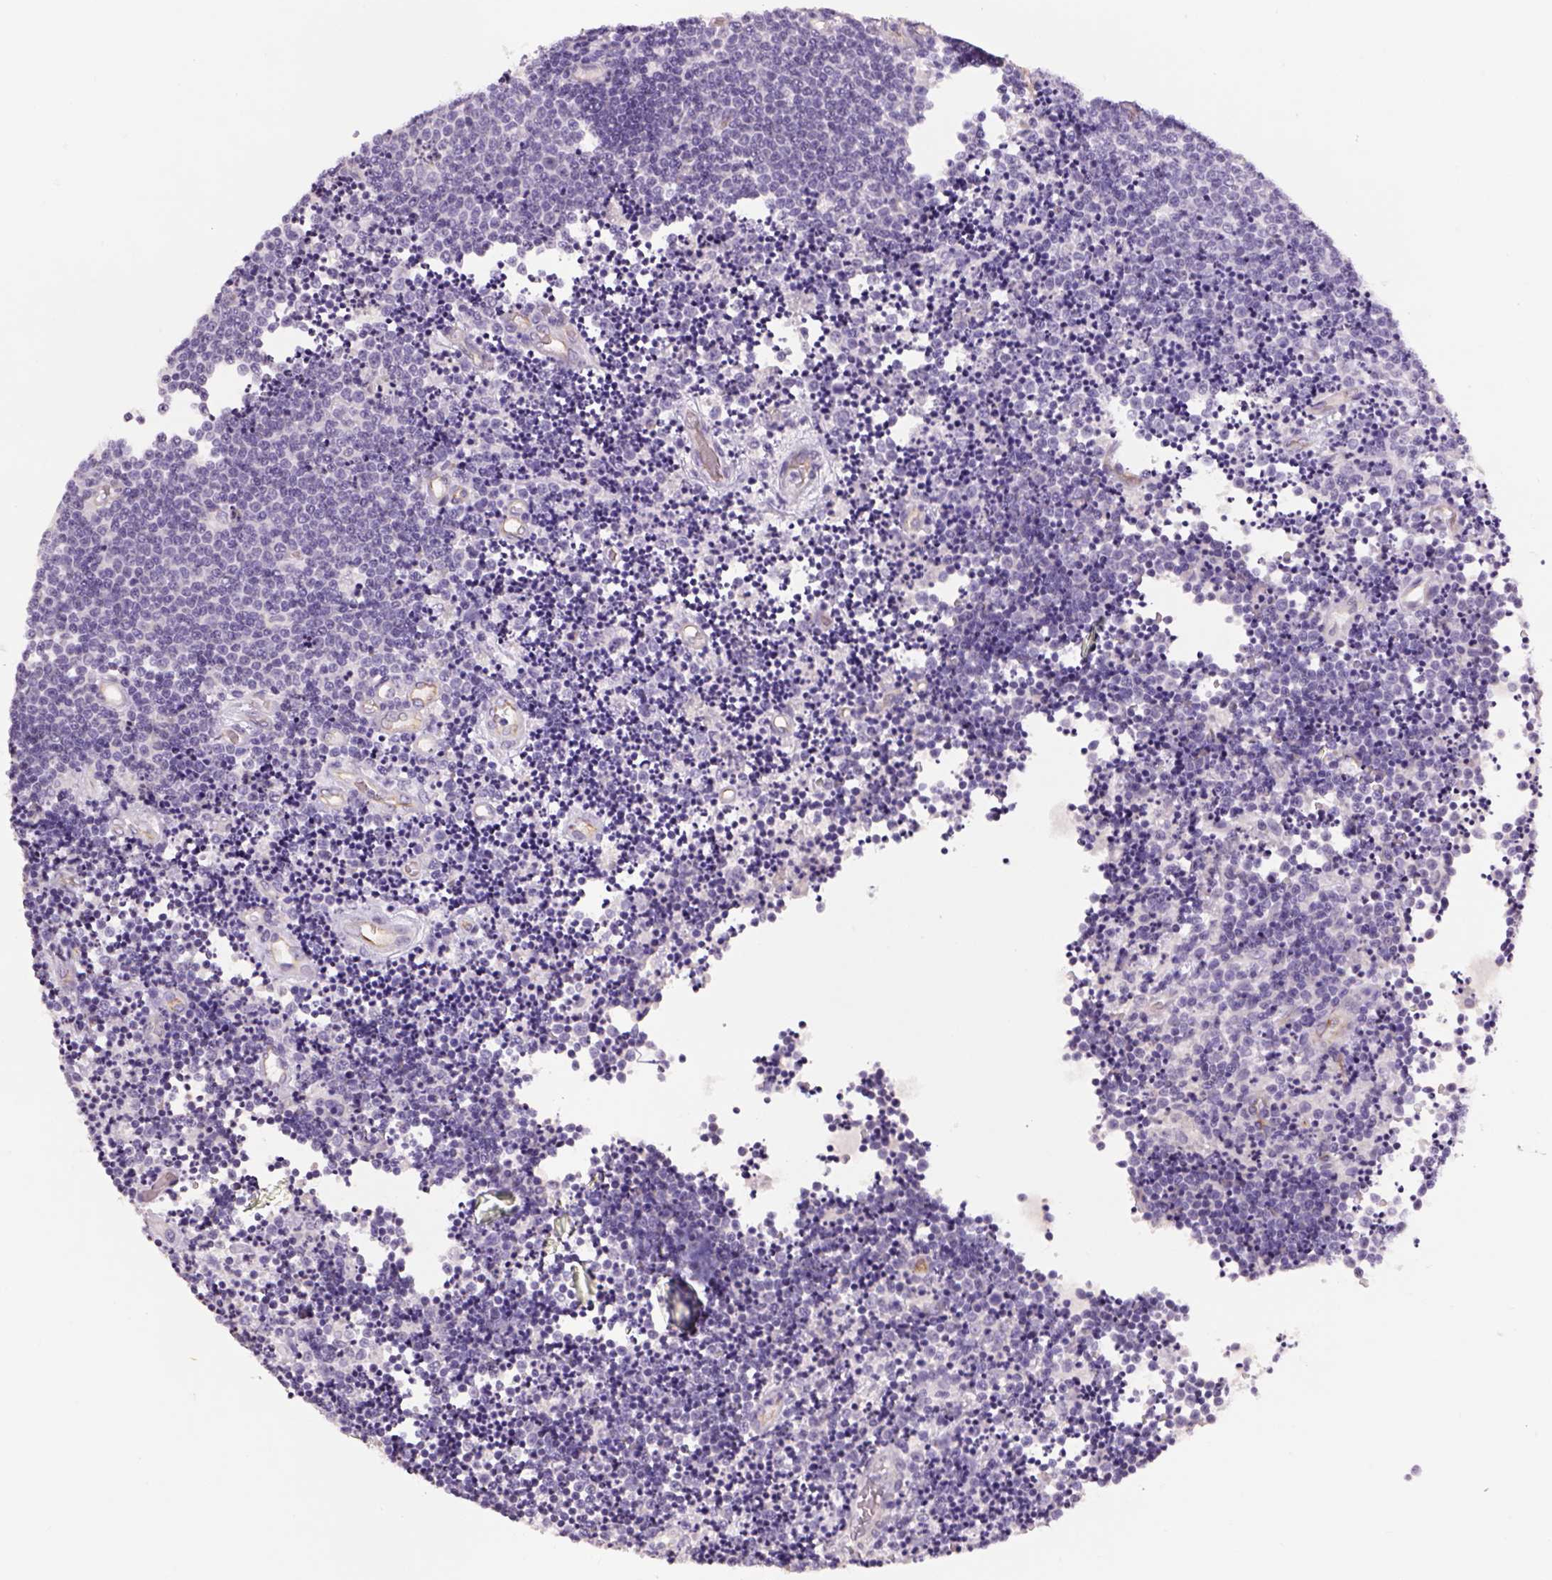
{"staining": {"intensity": "negative", "quantity": "none", "location": "none"}, "tissue": "lymphoma", "cell_type": "Tumor cells", "image_type": "cancer", "snomed": [{"axis": "morphology", "description": "Malignant lymphoma, non-Hodgkin's type, Low grade"}, {"axis": "topography", "description": "Brain"}], "caption": "A high-resolution image shows immunohistochemistry (IHC) staining of malignant lymphoma, non-Hodgkin's type (low-grade), which shows no significant positivity in tumor cells.", "gene": "PRRT1", "patient": {"sex": "female", "age": 66}}